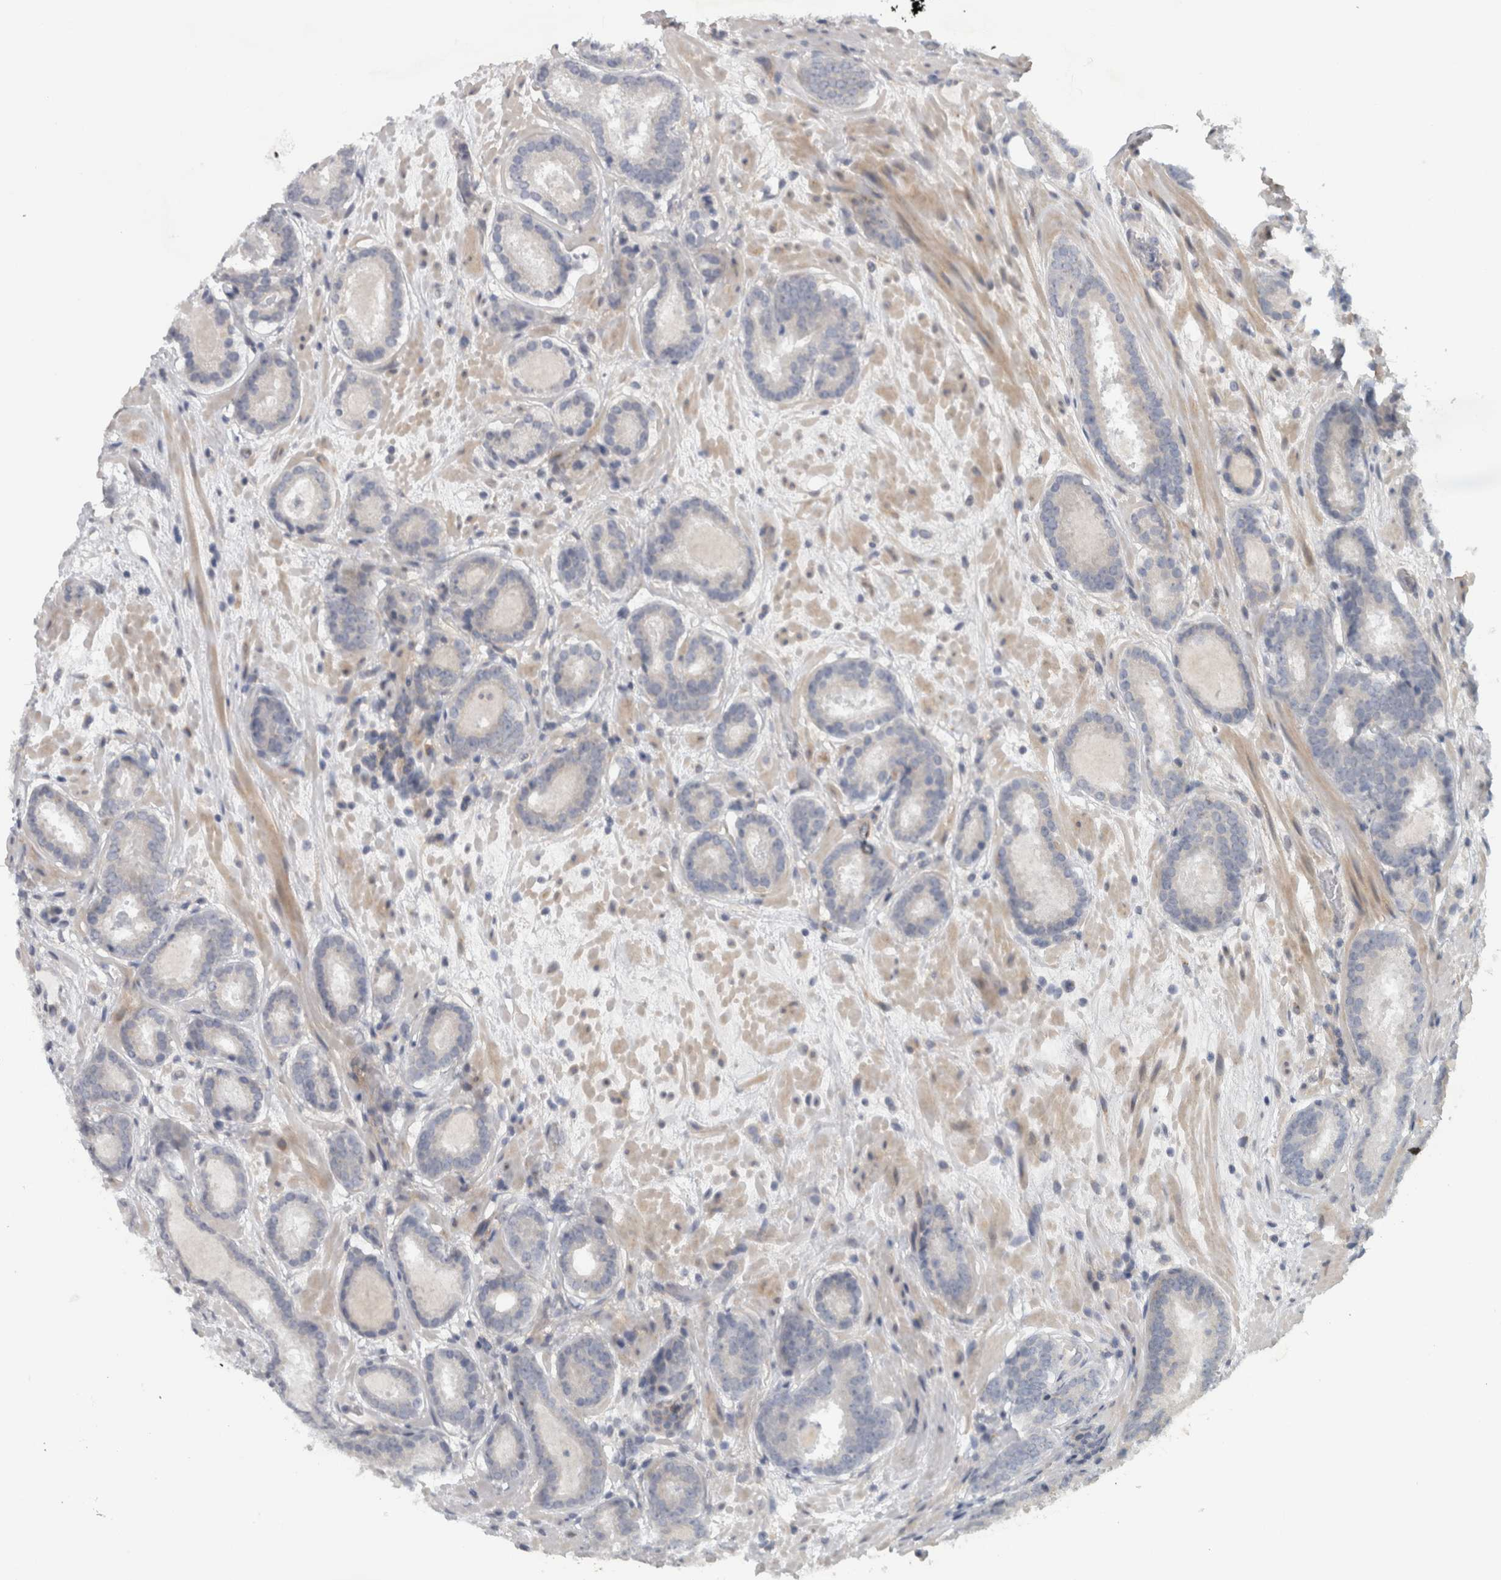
{"staining": {"intensity": "negative", "quantity": "none", "location": "none"}, "tissue": "prostate cancer", "cell_type": "Tumor cells", "image_type": "cancer", "snomed": [{"axis": "morphology", "description": "Adenocarcinoma, Low grade"}, {"axis": "topography", "description": "Prostate"}], "caption": "A micrograph of prostate cancer (adenocarcinoma (low-grade)) stained for a protein shows no brown staining in tumor cells.", "gene": "ZNF804B", "patient": {"sex": "male", "age": 69}}